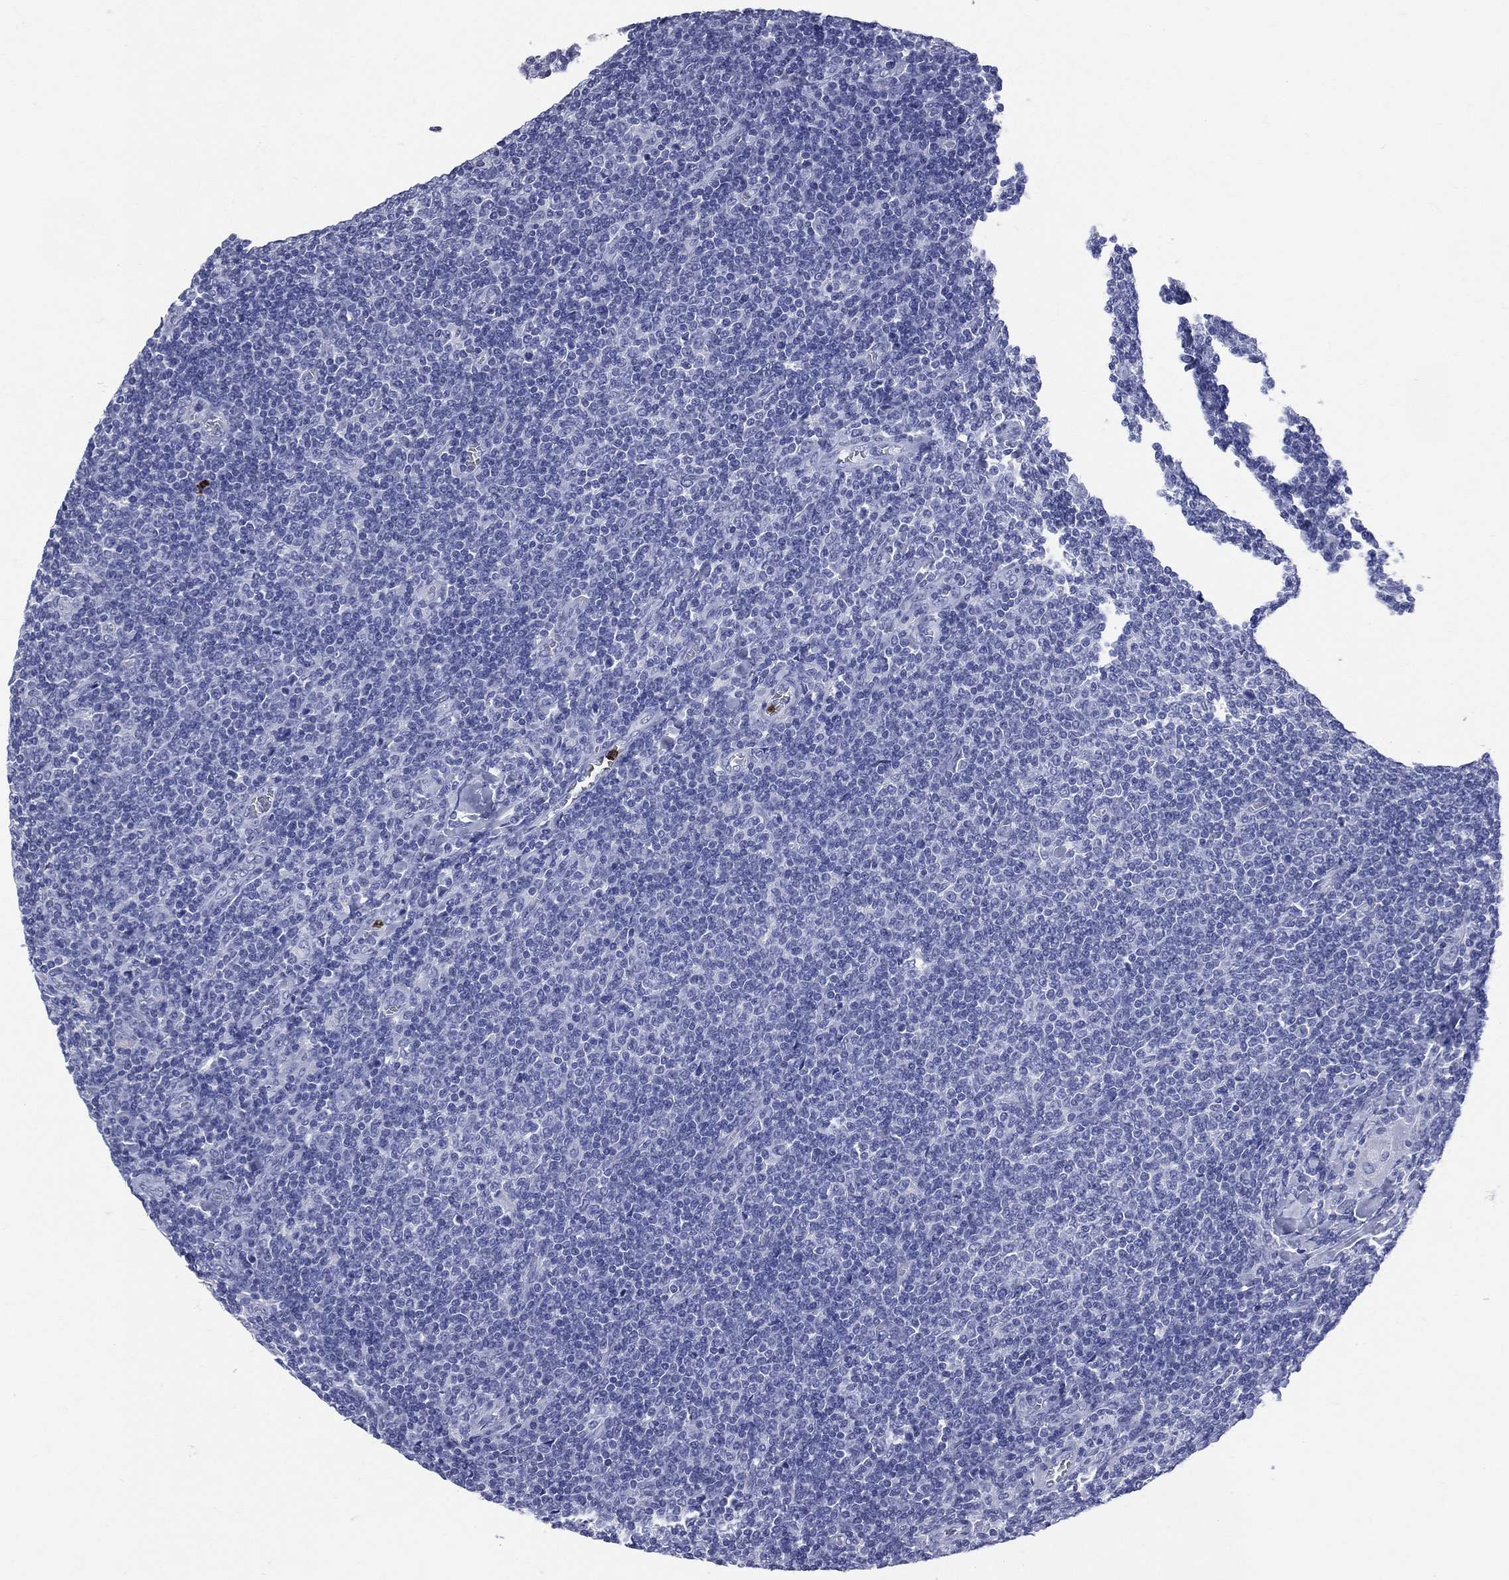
{"staining": {"intensity": "negative", "quantity": "none", "location": "none"}, "tissue": "lymphoma", "cell_type": "Tumor cells", "image_type": "cancer", "snomed": [{"axis": "morphology", "description": "Malignant lymphoma, non-Hodgkin's type, Low grade"}, {"axis": "topography", "description": "Lymph node"}], "caption": "The photomicrograph displays no significant positivity in tumor cells of lymphoma. (DAB (3,3'-diaminobenzidine) immunohistochemistry (IHC) with hematoxylin counter stain).", "gene": "PGLYRP1", "patient": {"sex": "male", "age": 52}}